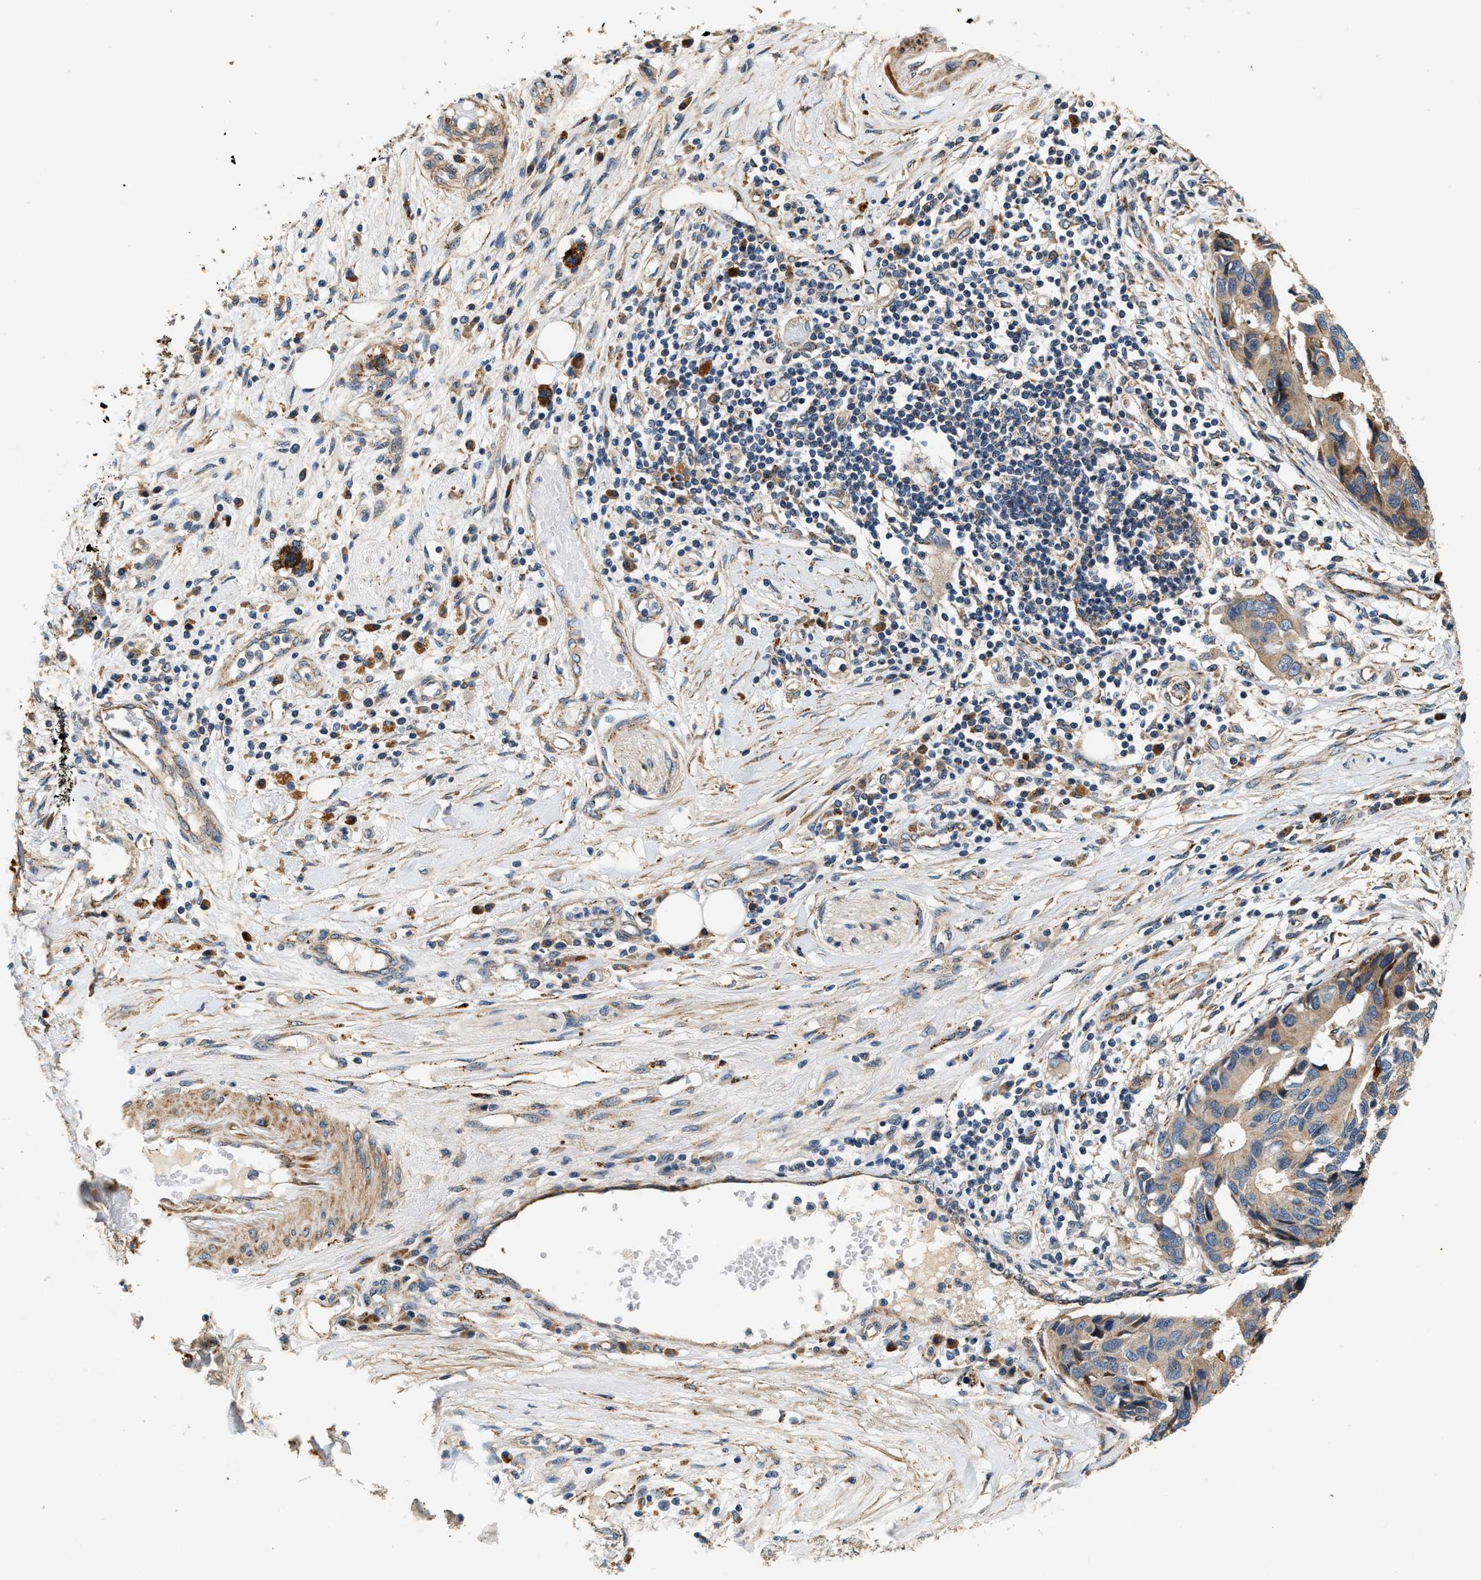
{"staining": {"intensity": "weak", "quantity": ">75%", "location": "cytoplasmic/membranous"}, "tissue": "pancreatic cancer", "cell_type": "Tumor cells", "image_type": "cancer", "snomed": [{"axis": "morphology", "description": "Adenocarcinoma, NOS"}, {"axis": "topography", "description": "Pancreas"}], "caption": "A histopathology image of pancreatic adenocarcinoma stained for a protein exhibits weak cytoplasmic/membranous brown staining in tumor cells.", "gene": "DUSP10", "patient": {"sex": "female", "age": 56}}